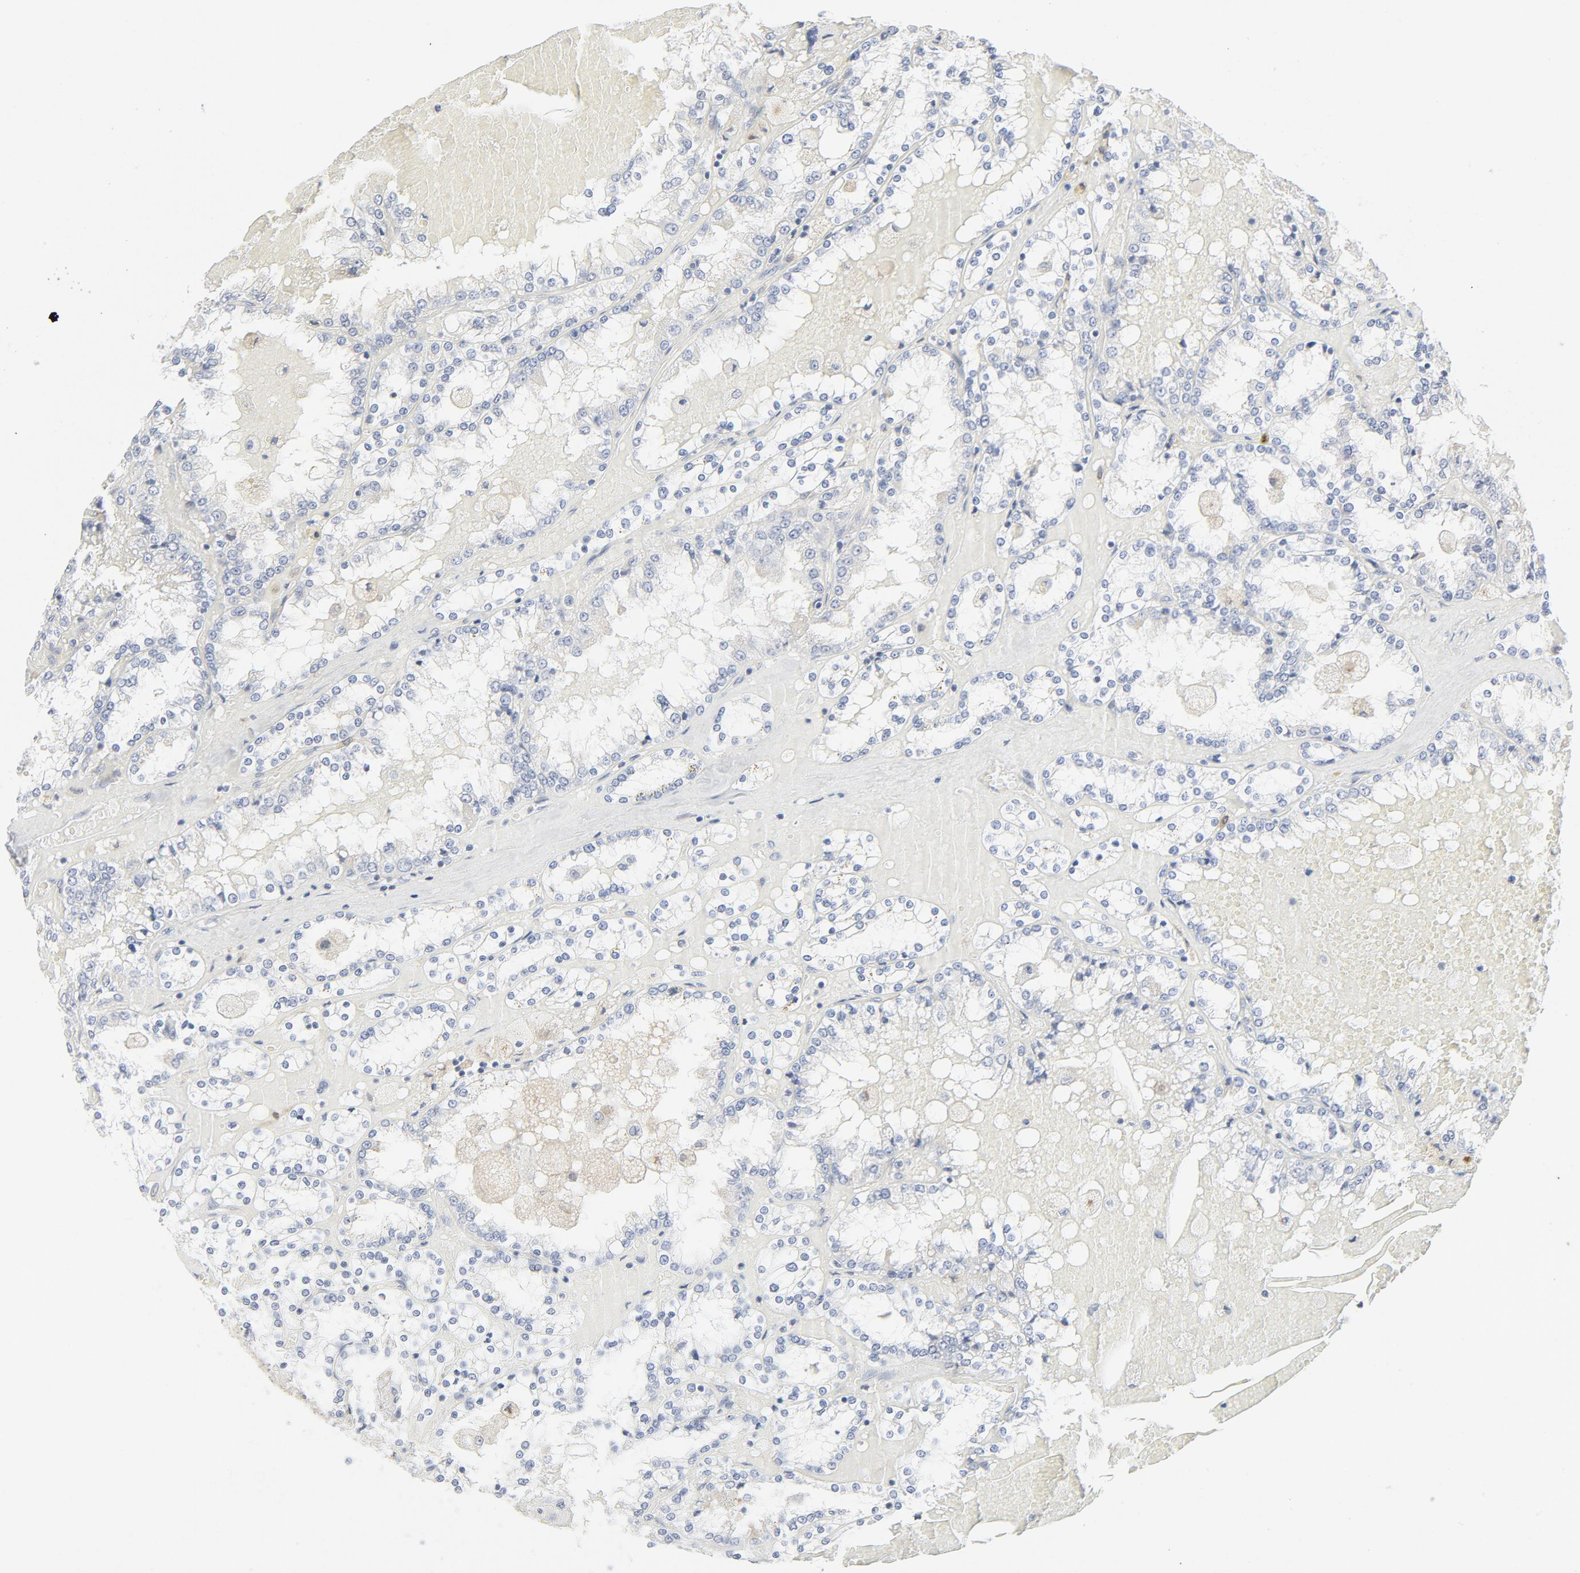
{"staining": {"intensity": "negative", "quantity": "none", "location": "none"}, "tissue": "renal cancer", "cell_type": "Tumor cells", "image_type": "cancer", "snomed": [{"axis": "morphology", "description": "Adenocarcinoma, NOS"}, {"axis": "topography", "description": "Kidney"}], "caption": "High power microscopy photomicrograph of an IHC image of adenocarcinoma (renal), revealing no significant expression in tumor cells. (DAB (3,3'-diaminobenzidine) IHC with hematoxylin counter stain).", "gene": "RABEP1", "patient": {"sex": "female", "age": 56}}